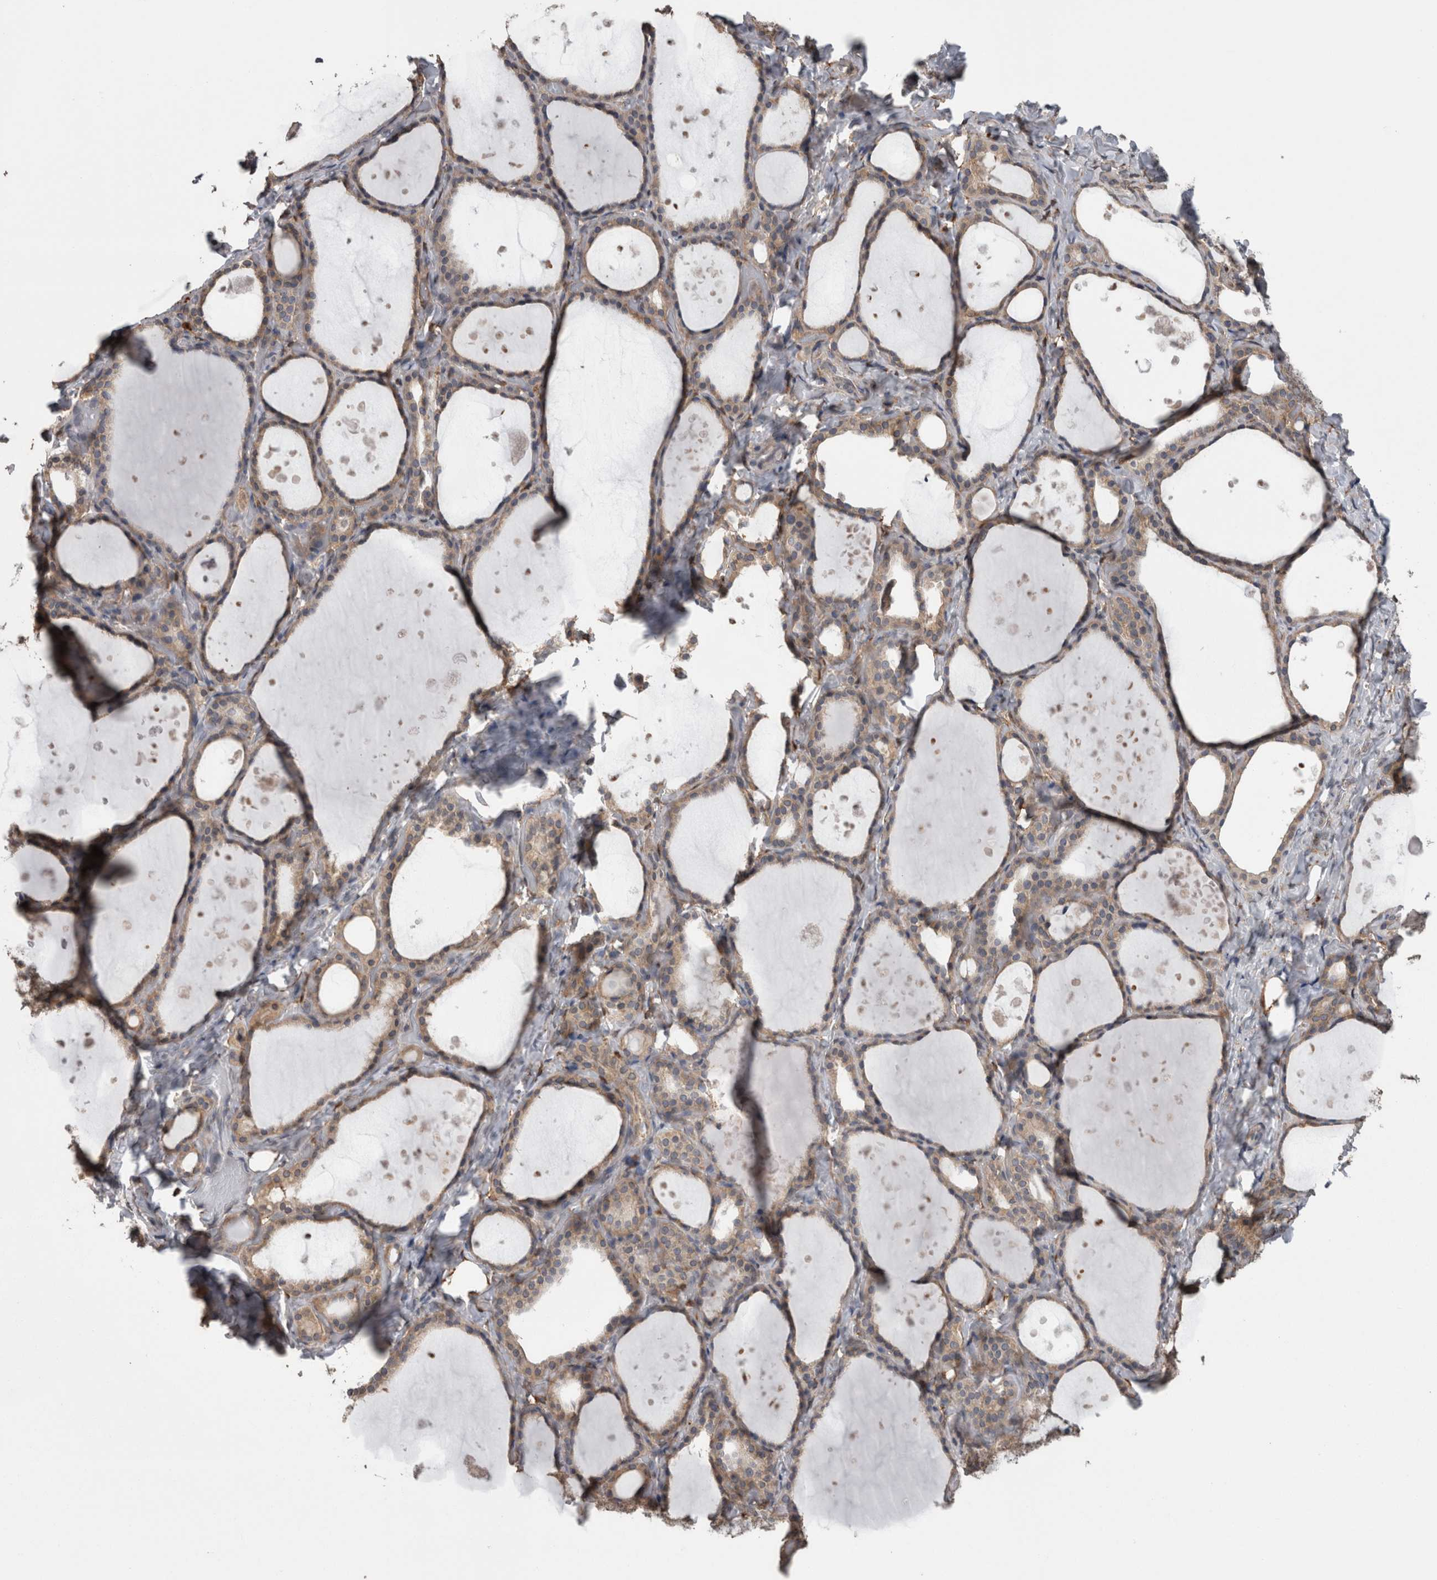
{"staining": {"intensity": "moderate", "quantity": ">75%", "location": "cytoplasmic/membranous"}, "tissue": "thyroid gland", "cell_type": "Glandular cells", "image_type": "normal", "snomed": [{"axis": "morphology", "description": "Normal tissue, NOS"}, {"axis": "topography", "description": "Thyroid gland"}], "caption": "Immunohistochemistry micrograph of benign thyroid gland: human thyroid gland stained using immunohistochemistry demonstrates medium levels of moderate protein expression localized specifically in the cytoplasmic/membranous of glandular cells, appearing as a cytoplasmic/membranous brown color.", "gene": "DDX6", "patient": {"sex": "female", "age": 44}}